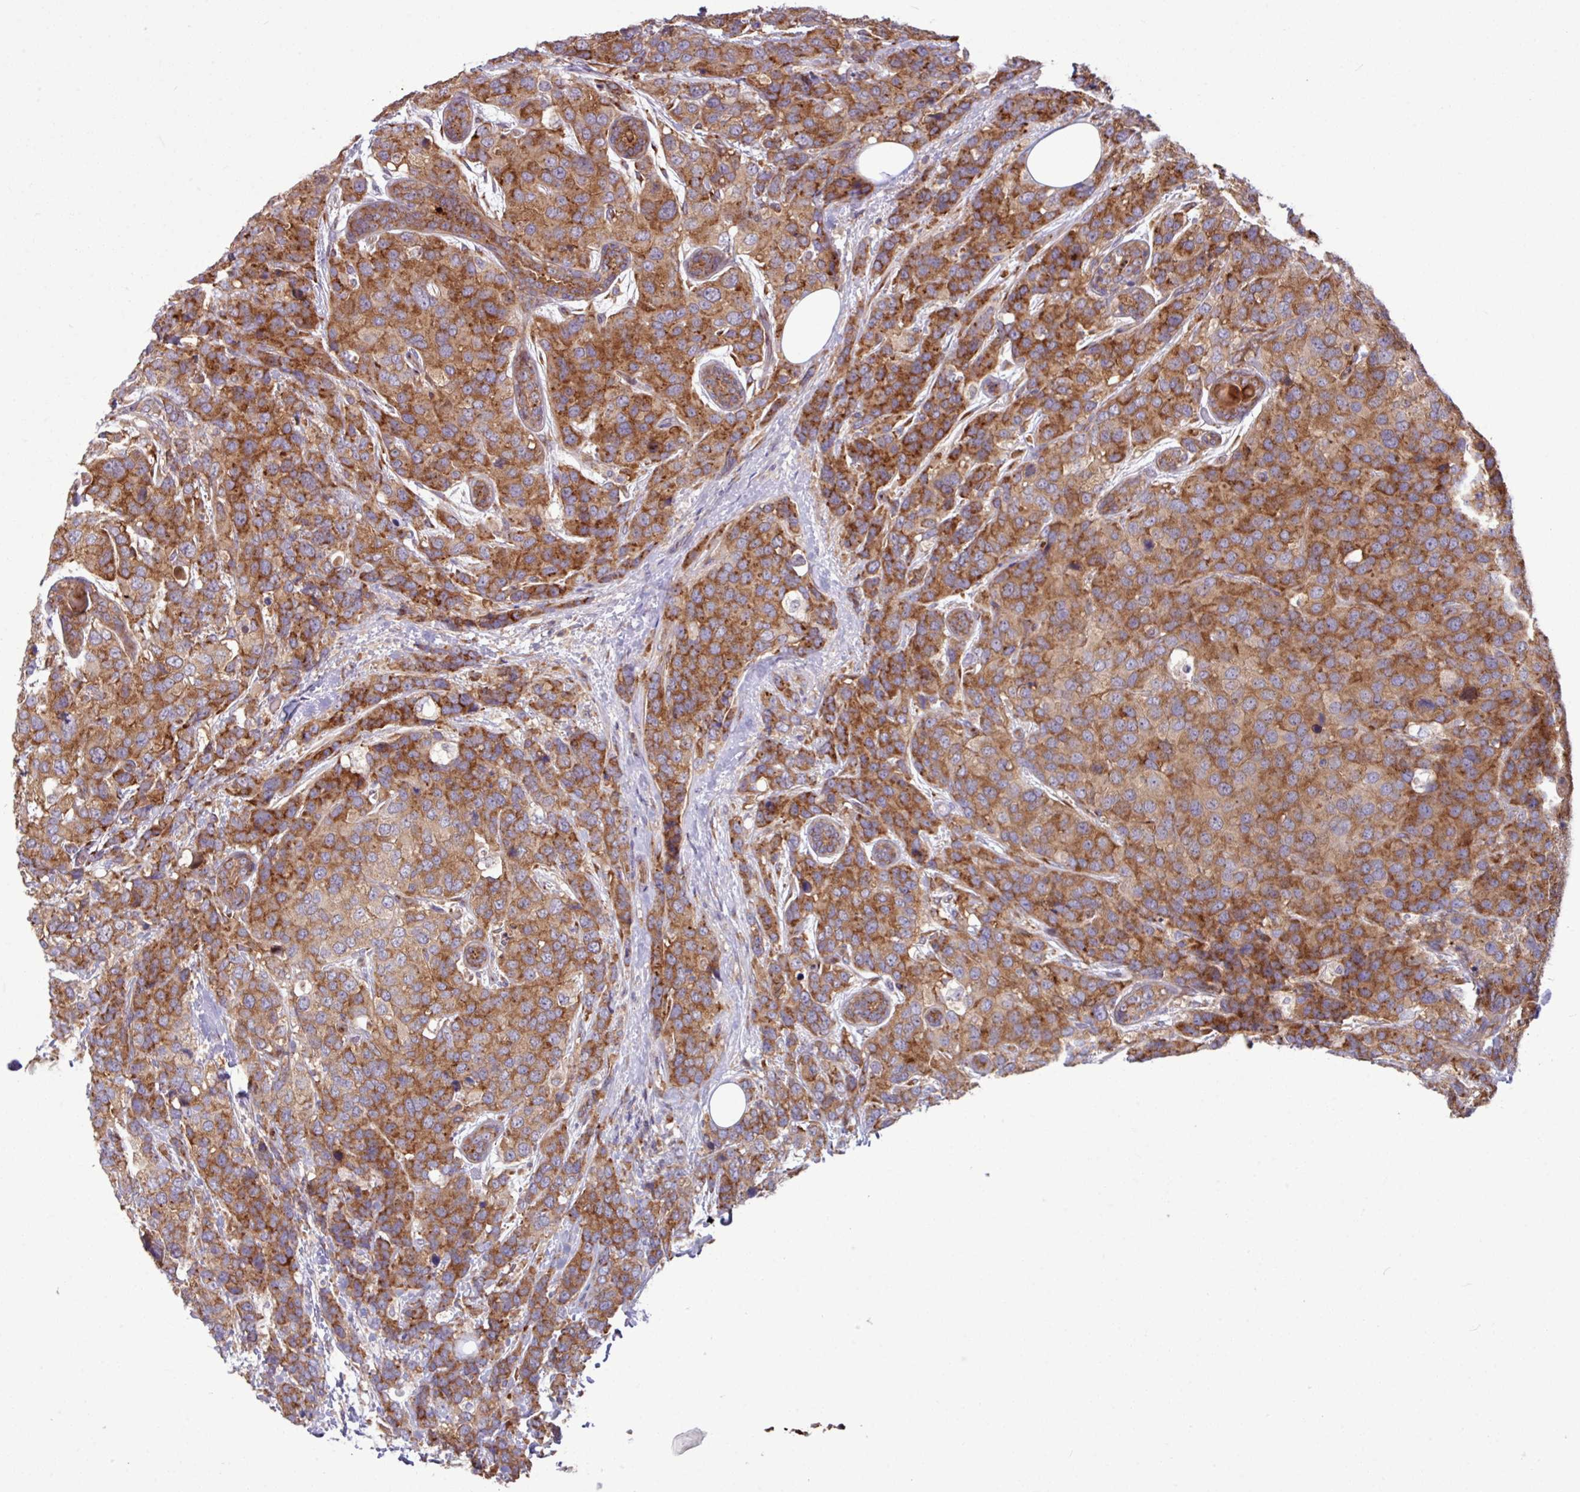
{"staining": {"intensity": "strong", "quantity": ">75%", "location": "cytoplasmic/membranous"}, "tissue": "breast cancer", "cell_type": "Tumor cells", "image_type": "cancer", "snomed": [{"axis": "morphology", "description": "Lobular carcinoma"}, {"axis": "topography", "description": "Breast"}], "caption": "Immunohistochemistry (IHC) image of breast cancer stained for a protein (brown), which reveals high levels of strong cytoplasmic/membranous positivity in about >75% of tumor cells.", "gene": "LSM12", "patient": {"sex": "female", "age": 59}}